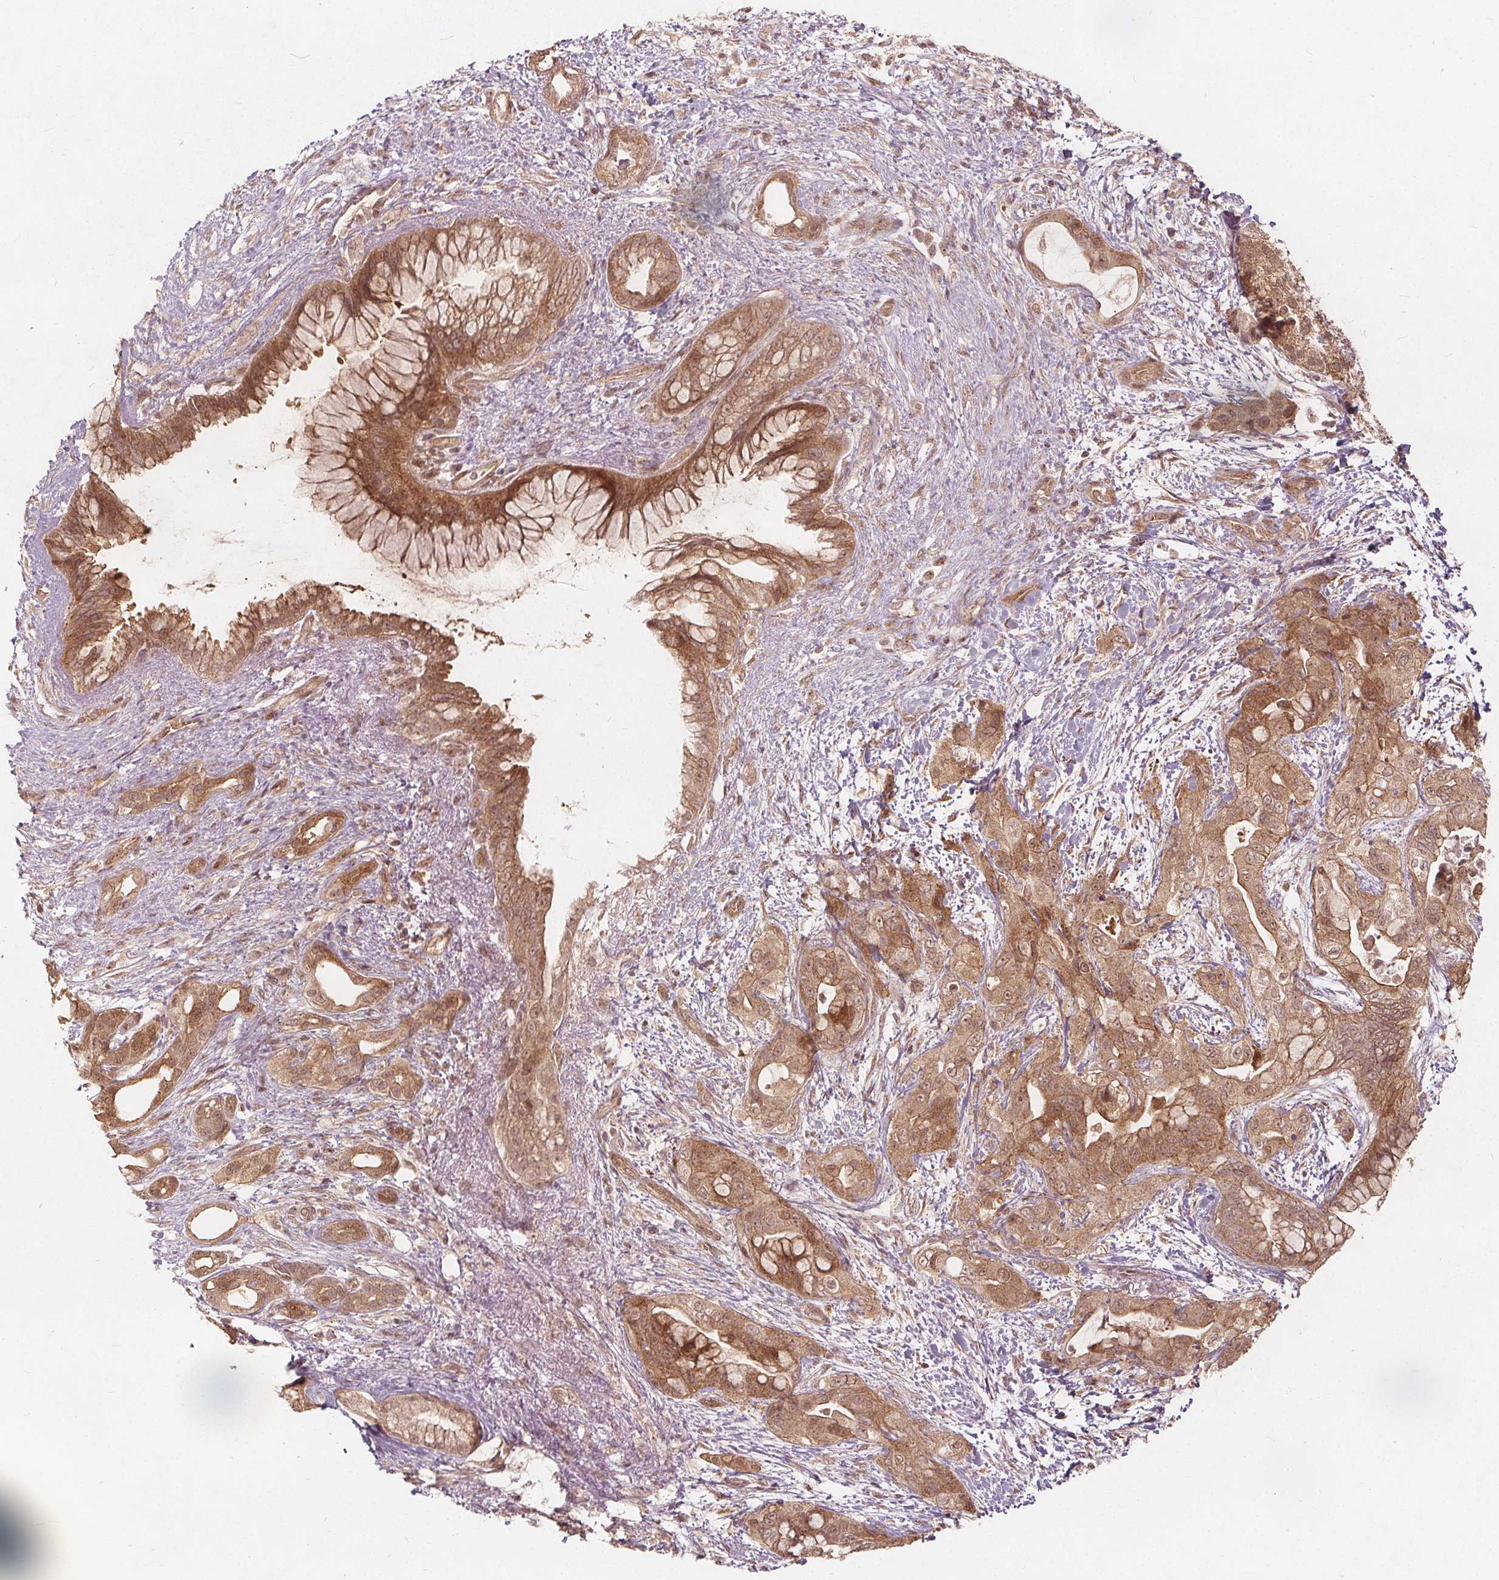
{"staining": {"intensity": "moderate", "quantity": ">75%", "location": "cytoplasmic/membranous,nuclear"}, "tissue": "pancreatic cancer", "cell_type": "Tumor cells", "image_type": "cancer", "snomed": [{"axis": "morphology", "description": "Adenocarcinoma, NOS"}, {"axis": "topography", "description": "Pancreas"}], "caption": "Moderate cytoplasmic/membranous and nuclear staining for a protein is identified in about >75% of tumor cells of pancreatic adenocarcinoma using immunohistochemistry (IHC).", "gene": "PPP1CB", "patient": {"sex": "male", "age": 71}}